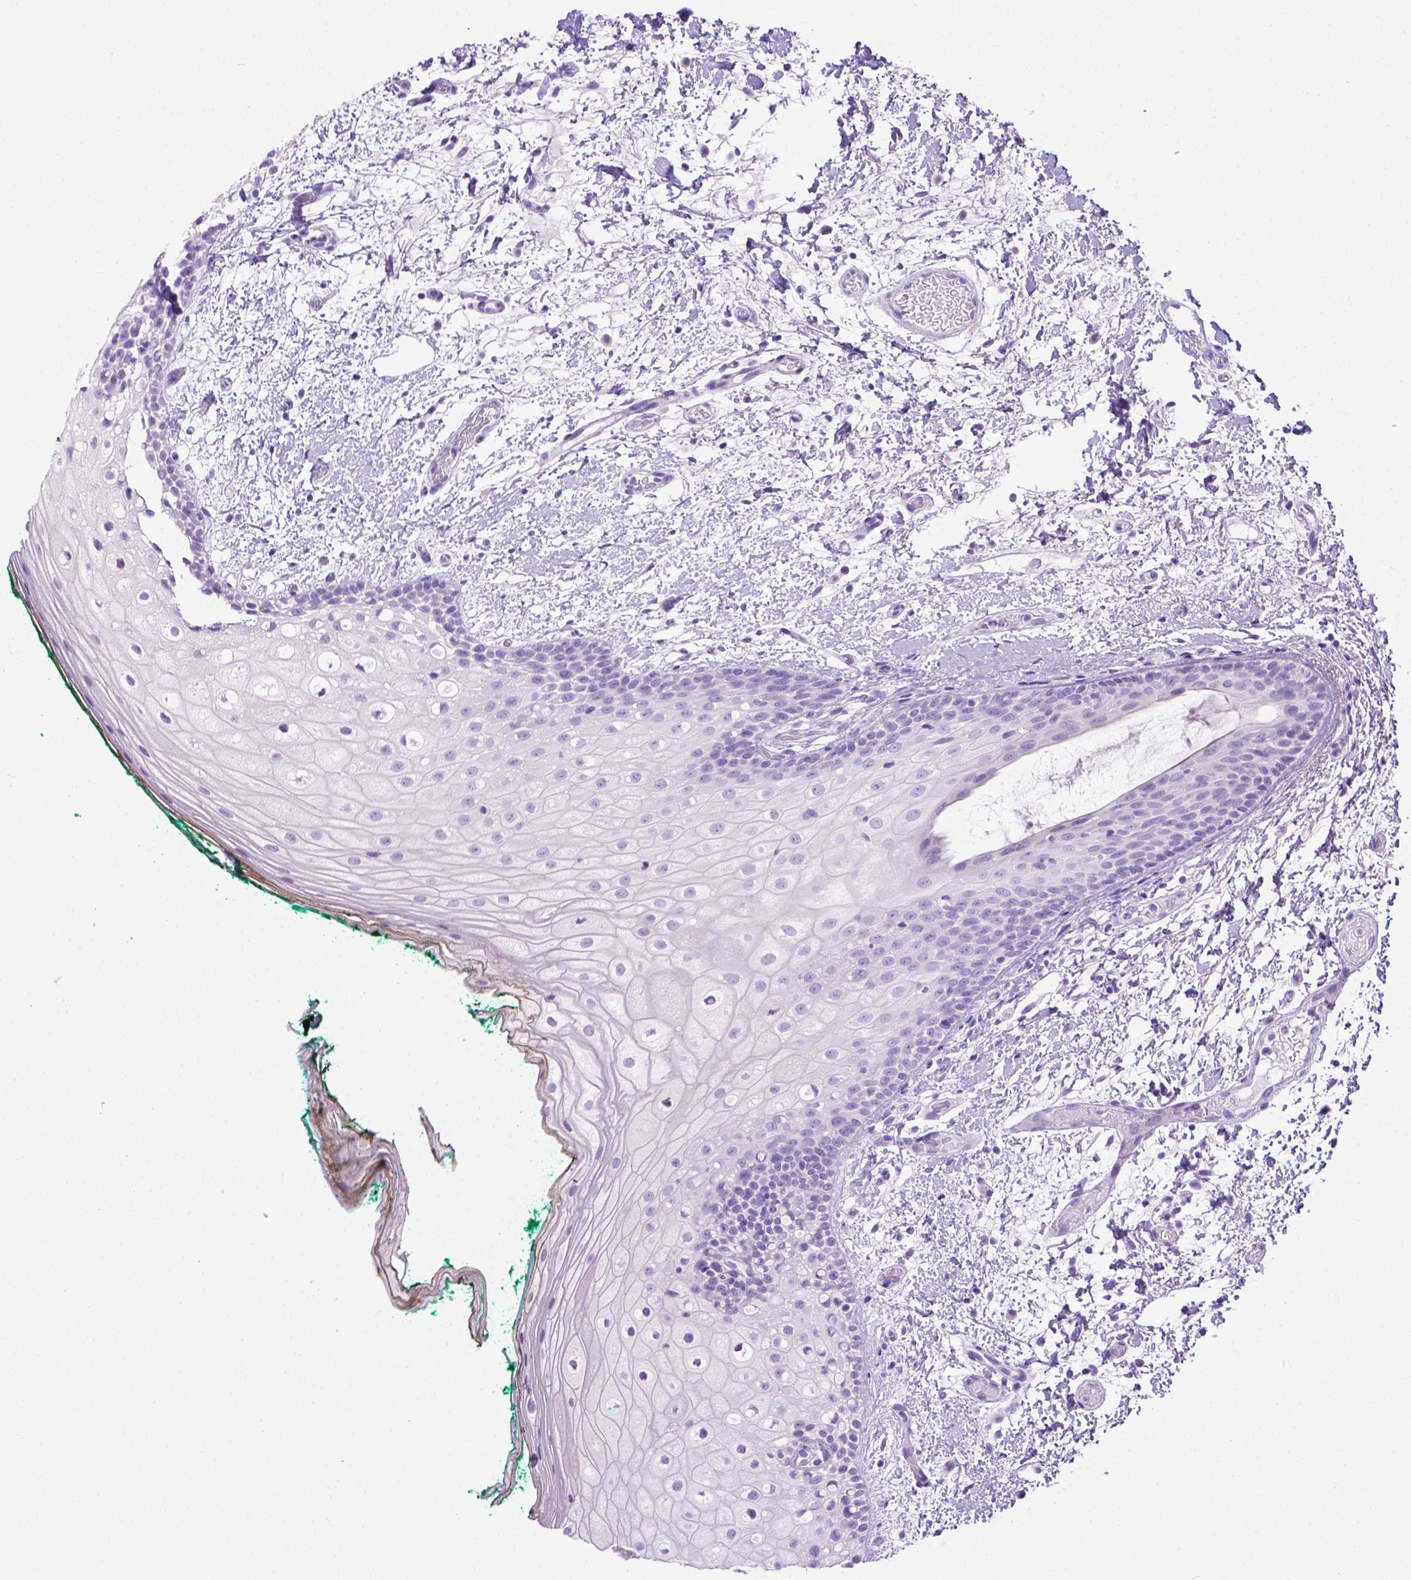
{"staining": {"intensity": "negative", "quantity": "none", "location": "none"}, "tissue": "oral mucosa", "cell_type": "Squamous epithelial cells", "image_type": "normal", "snomed": [{"axis": "morphology", "description": "Normal tissue, NOS"}, {"axis": "topography", "description": "Oral tissue"}], "caption": "IHC image of normal oral mucosa: oral mucosa stained with DAB (3,3'-diaminobenzidine) shows no significant protein expression in squamous epithelial cells. The staining was performed using DAB (3,3'-diaminobenzidine) to visualize the protein expression in brown, while the nuclei were stained in blue with hematoxylin (Magnification: 20x).", "gene": "PNMA2", "patient": {"sex": "female", "age": 83}}